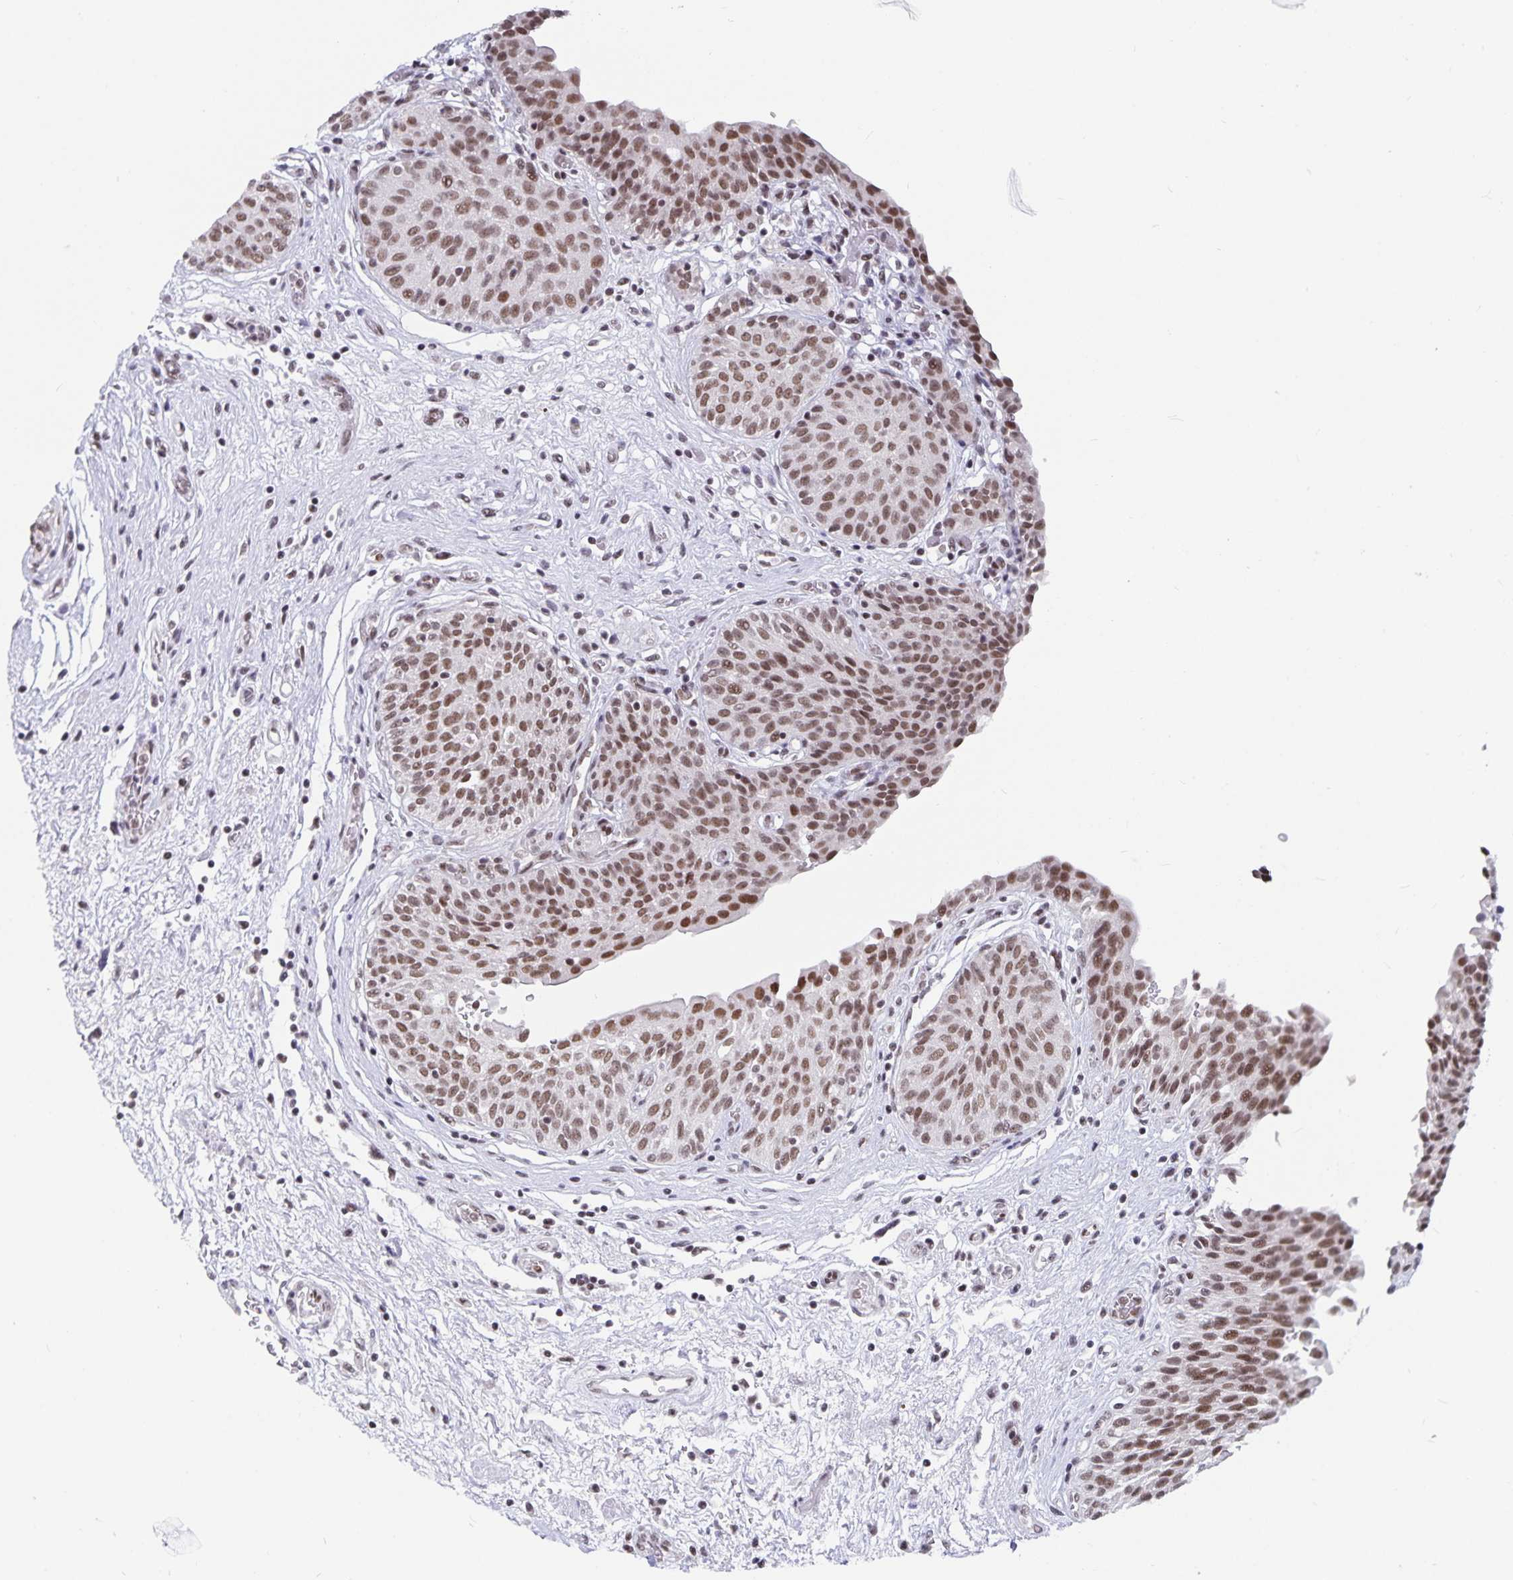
{"staining": {"intensity": "moderate", "quantity": ">75%", "location": "nuclear"}, "tissue": "urinary bladder", "cell_type": "Urothelial cells", "image_type": "normal", "snomed": [{"axis": "morphology", "description": "Normal tissue, NOS"}, {"axis": "topography", "description": "Urinary bladder"}], "caption": "IHC (DAB) staining of benign urinary bladder exhibits moderate nuclear protein staining in about >75% of urothelial cells.", "gene": "PBX2", "patient": {"sex": "male", "age": 68}}